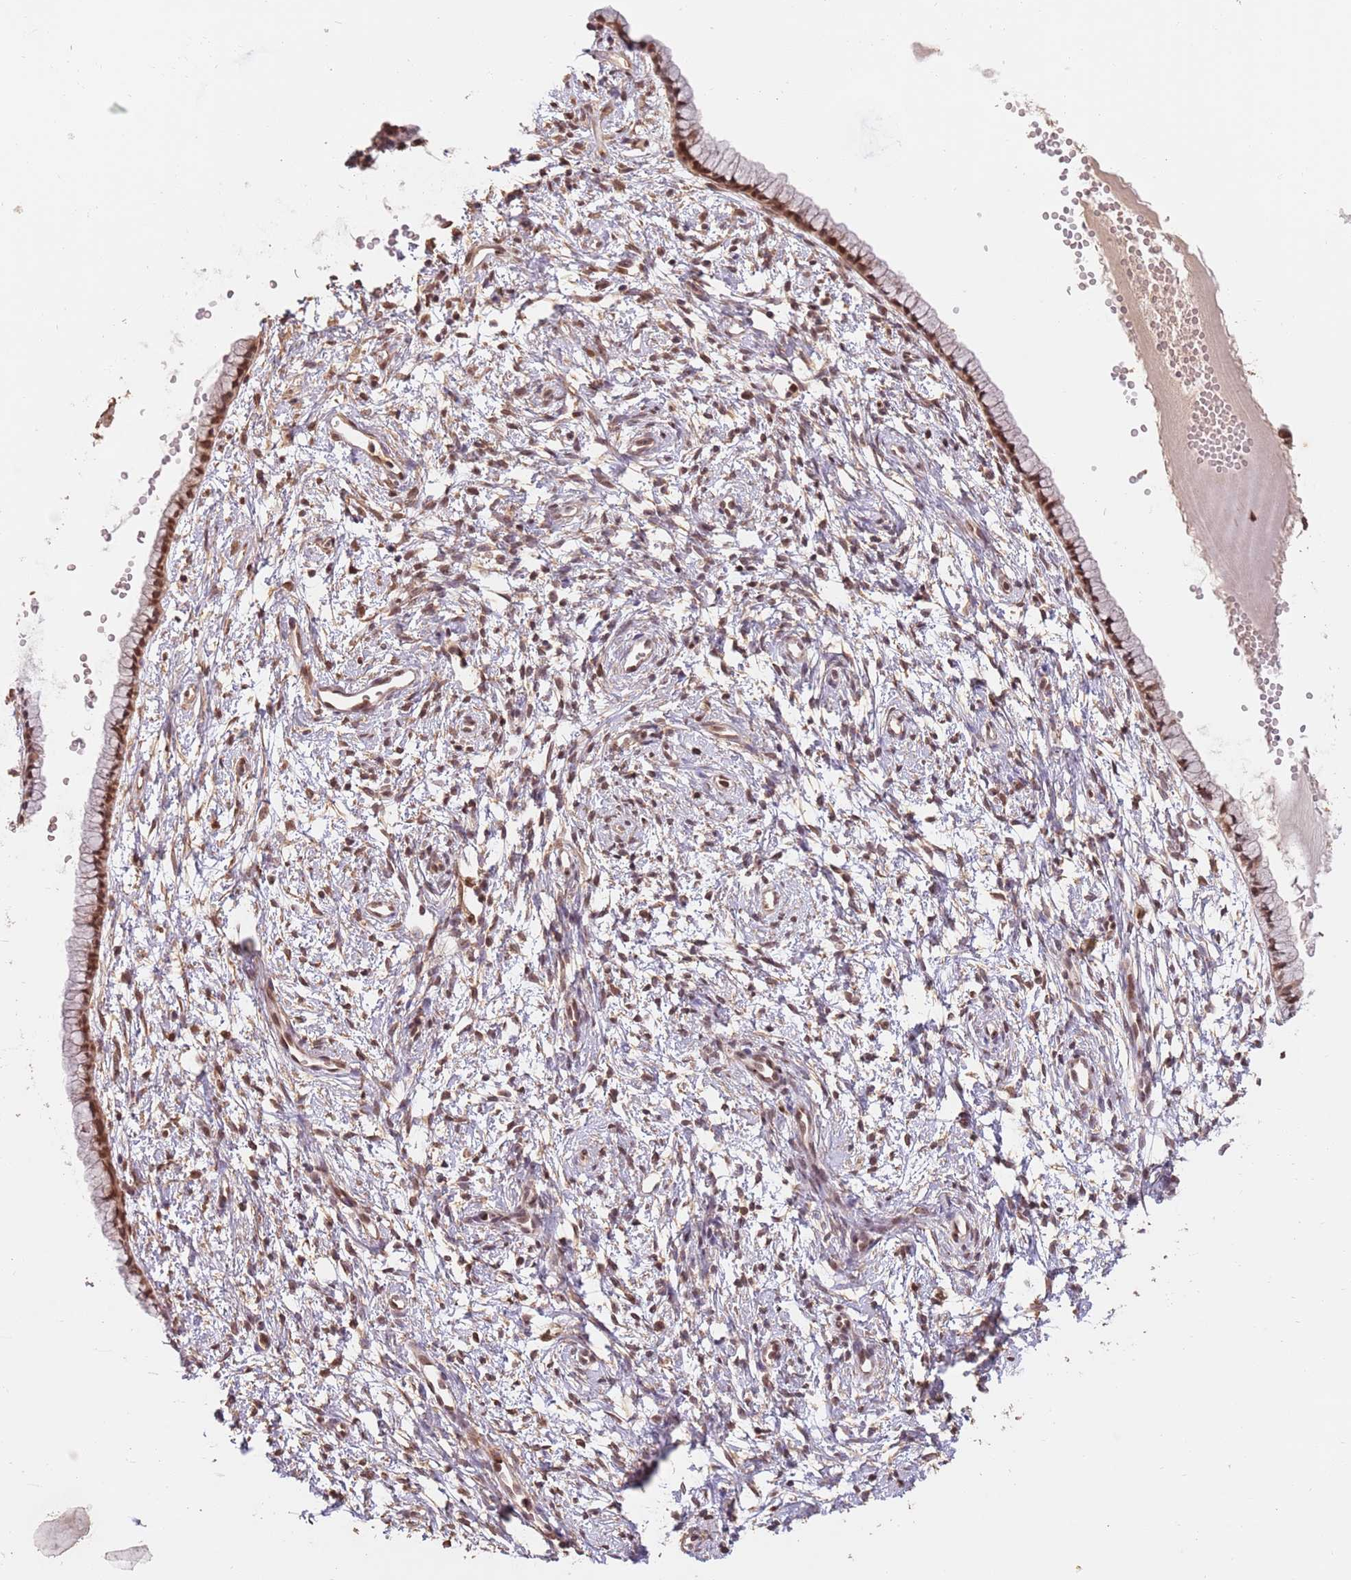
{"staining": {"intensity": "strong", "quantity": ">75%", "location": "cytoplasmic/membranous,nuclear"}, "tissue": "cervix", "cell_type": "Glandular cells", "image_type": "normal", "snomed": [{"axis": "morphology", "description": "Normal tissue, NOS"}, {"axis": "topography", "description": "Cervix"}], "caption": "Glandular cells demonstrate strong cytoplasmic/membranous,nuclear positivity in approximately >75% of cells in normal cervix.", "gene": "RFXANK", "patient": {"sex": "female", "age": 57}}